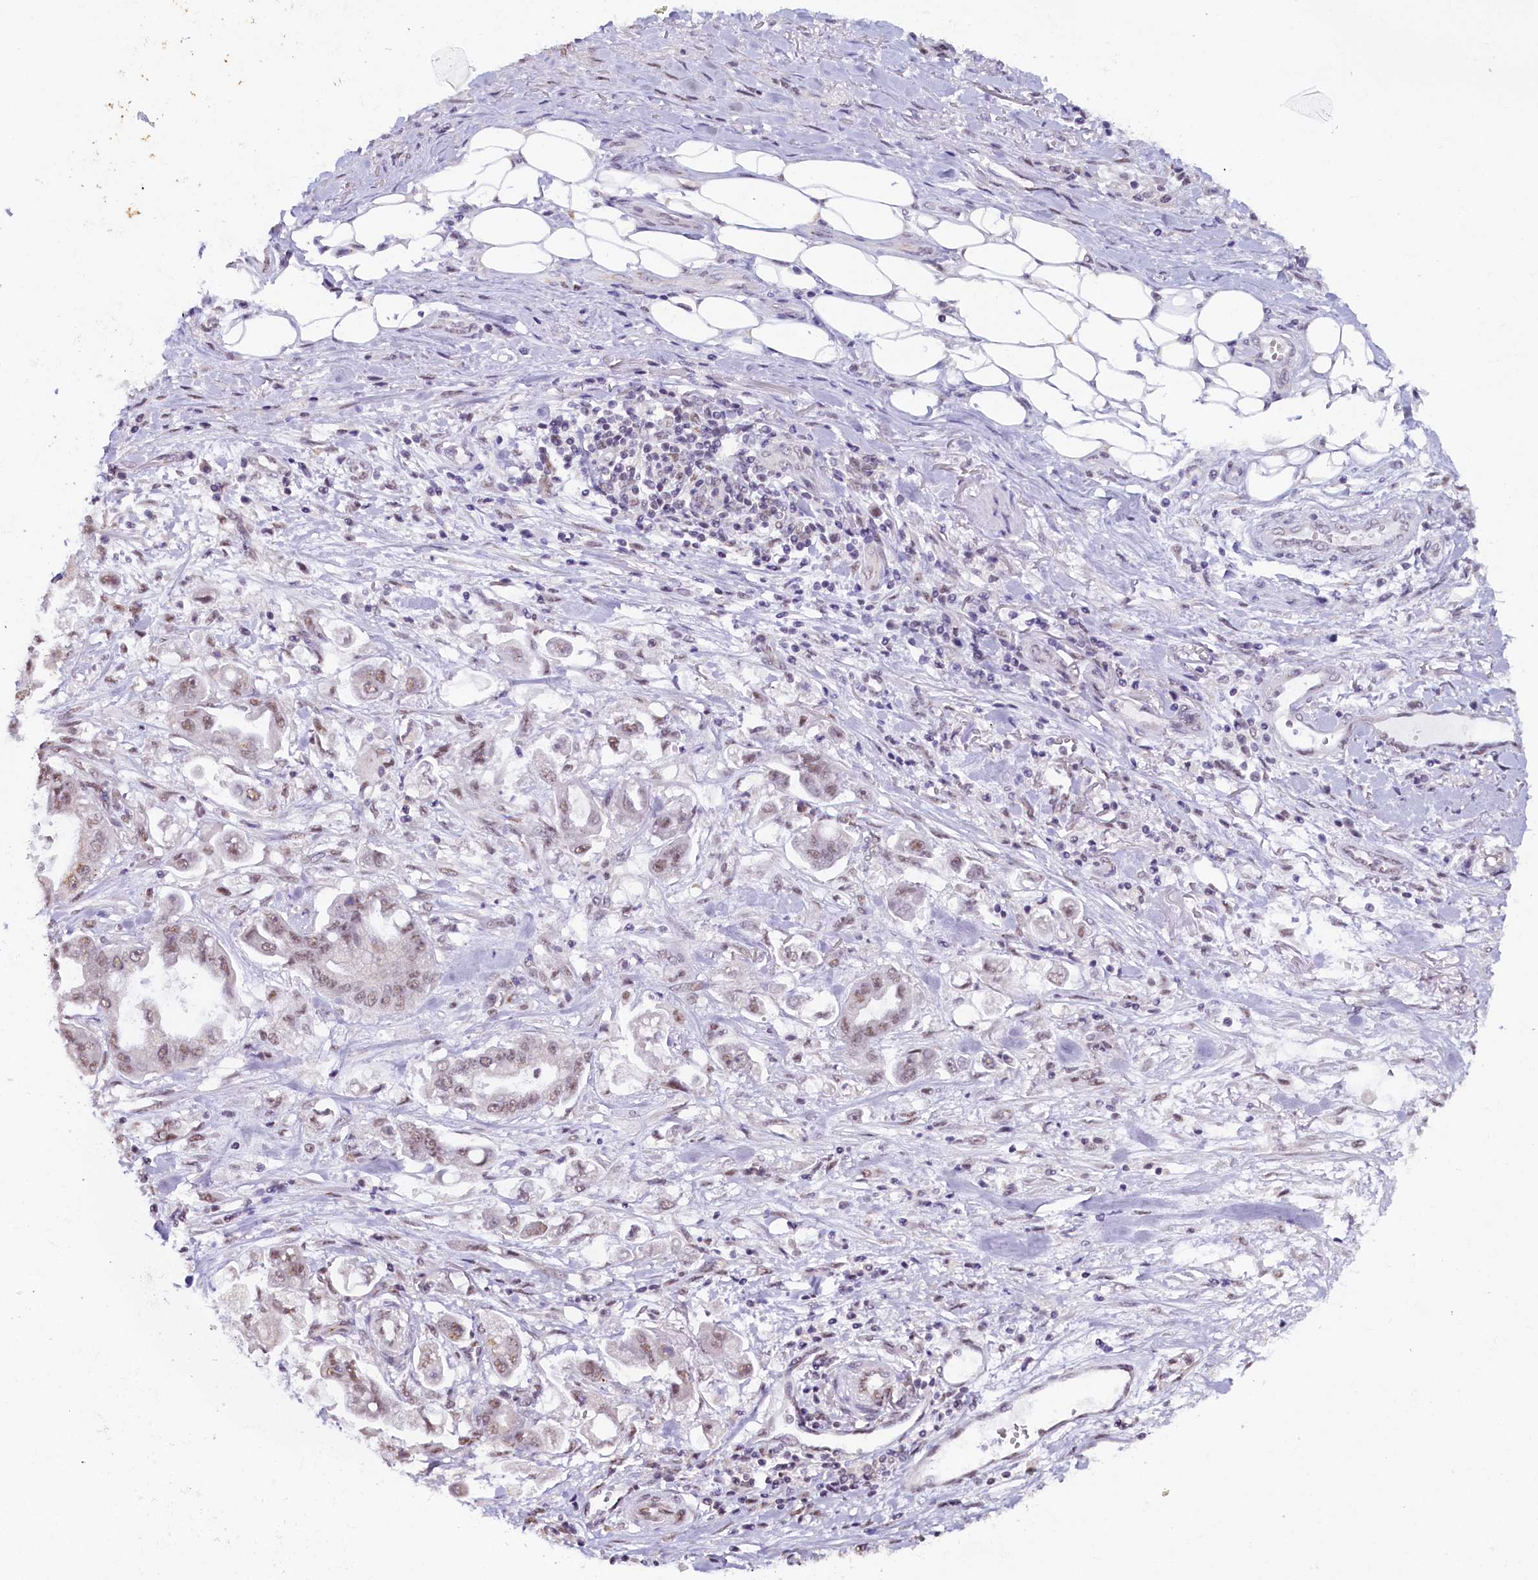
{"staining": {"intensity": "weak", "quantity": ">75%", "location": "nuclear"}, "tissue": "stomach cancer", "cell_type": "Tumor cells", "image_type": "cancer", "snomed": [{"axis": "morphology", "description": "Adenocarcinoma, NOS"}, {"axis": "topography", "description": "Stomach"}], "caption": "Approximately >75% of tumor cells in human stomach cancer display weak nuclear protein staining as visualized by brown immunohistochemical staining.", "gene": "NCBP1", "patient": {"sex": "male", "age": 62}}